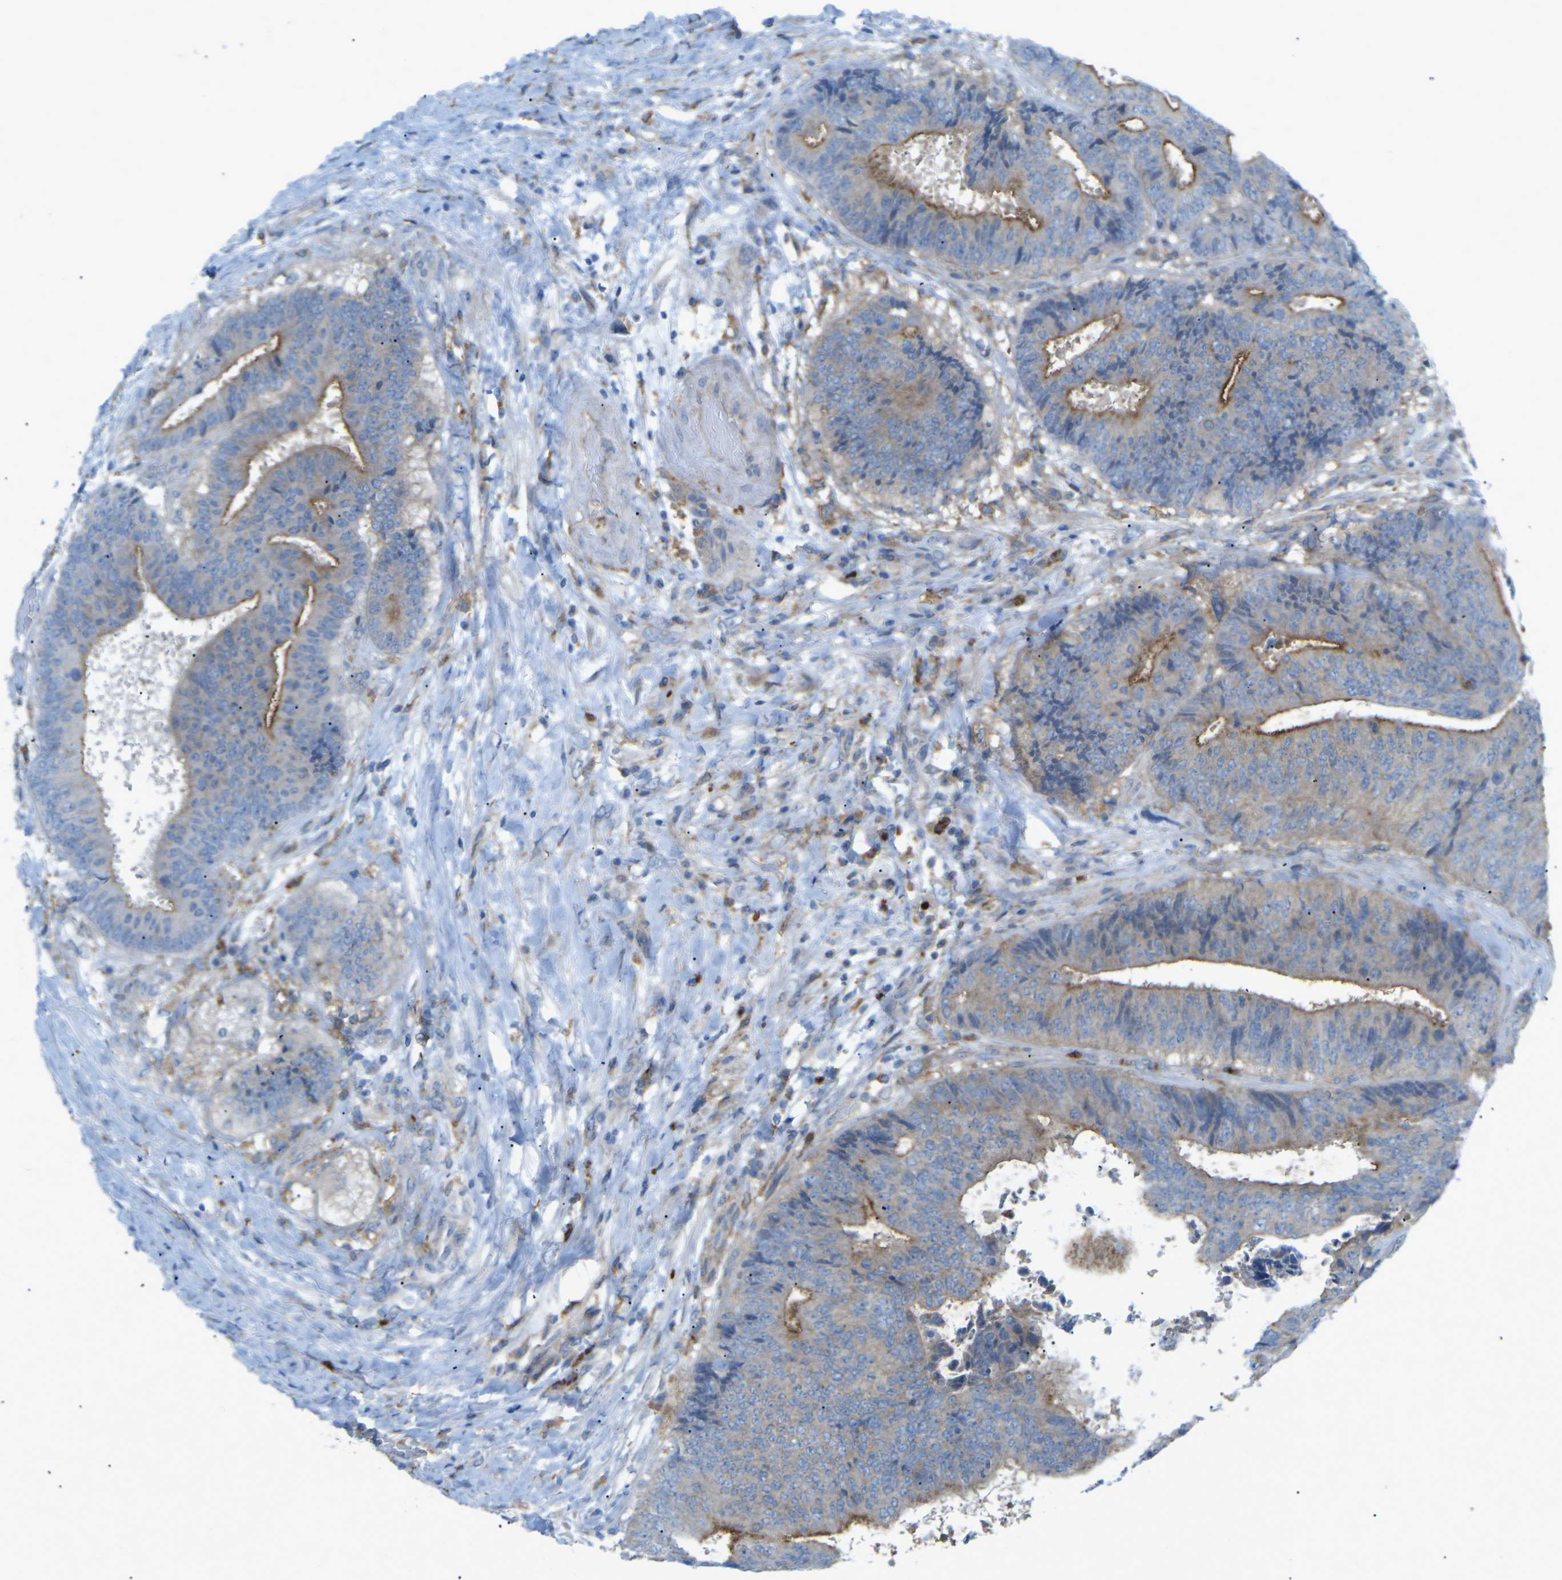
{"staining": {"intensity": "moderate", "quantity": "25%-75%", "location": "cytoplasmic/membranous"}, "tissue": "colorectal cancer", "cell_type": "Tumor cells", "image_type": "cancer", "snomed": [{"axis": "morphology", "description": "Adenocarcinoma, NOS"}, {"axis": "topography", "description": "Rectum"}], "caption": "Colorectal cancer (adenocarcinoma) was stained to show a protein in brown. There is medium levels of moderate cytoplasmic/membranous expression in approximately 25%-75% of tumor cells.", "gene": "STK11", "patient": {"sex": "male", "age": 72}}